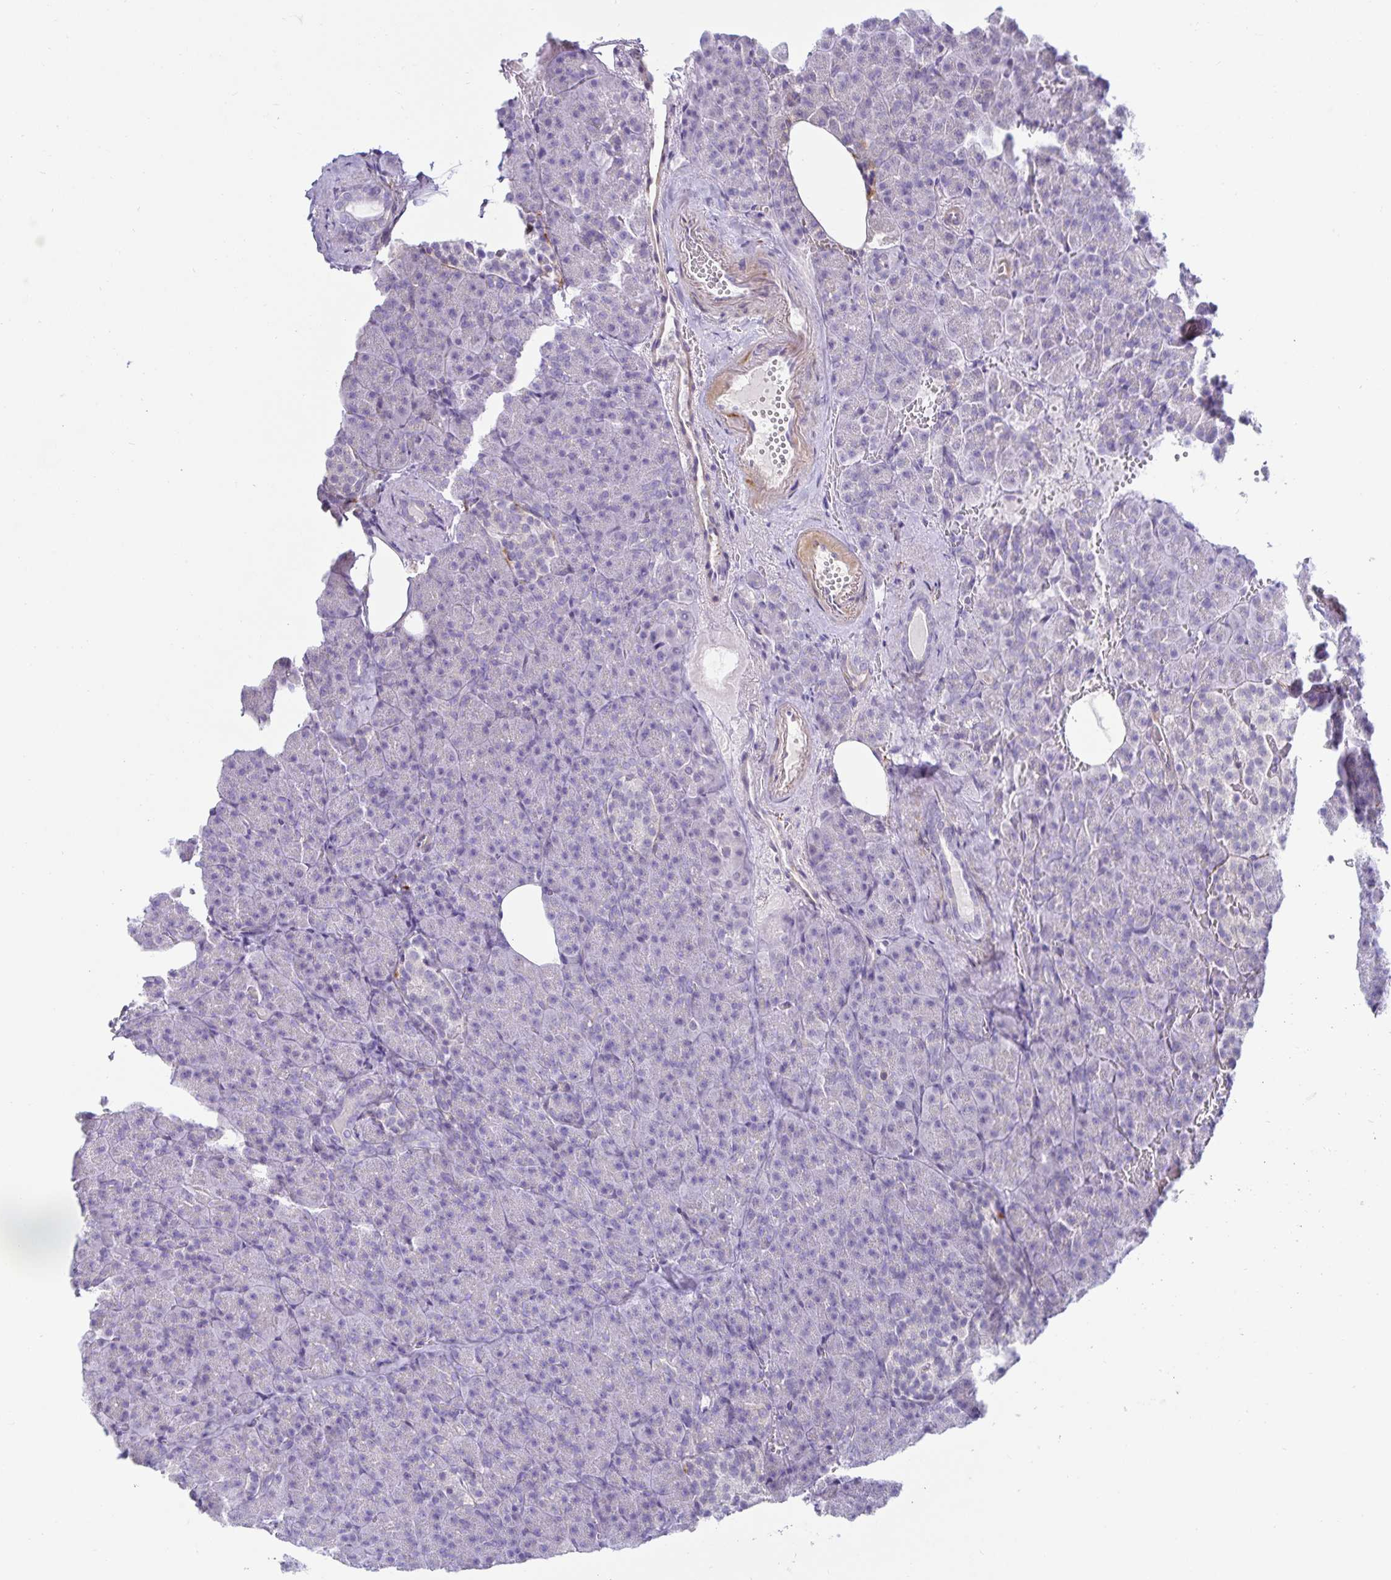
{"staining": {"intensity": "negative", "quantity": "none", "location": "none"}, "tissue": "pancreas", "cell_type": "Exocrine glandular cells", "image_type": "normal", "snomed": [{"axis": "morphology", "description": "Normal tissue, NOS"}, {"axis": "topography", "description": "Pancreas"}], "caption": "Protein analysis of normal pancreas exhibits no significant expression in exocrine glandular cells.", "gene": "SPAG4", "patient": {"sex": "female", "age": 74}}